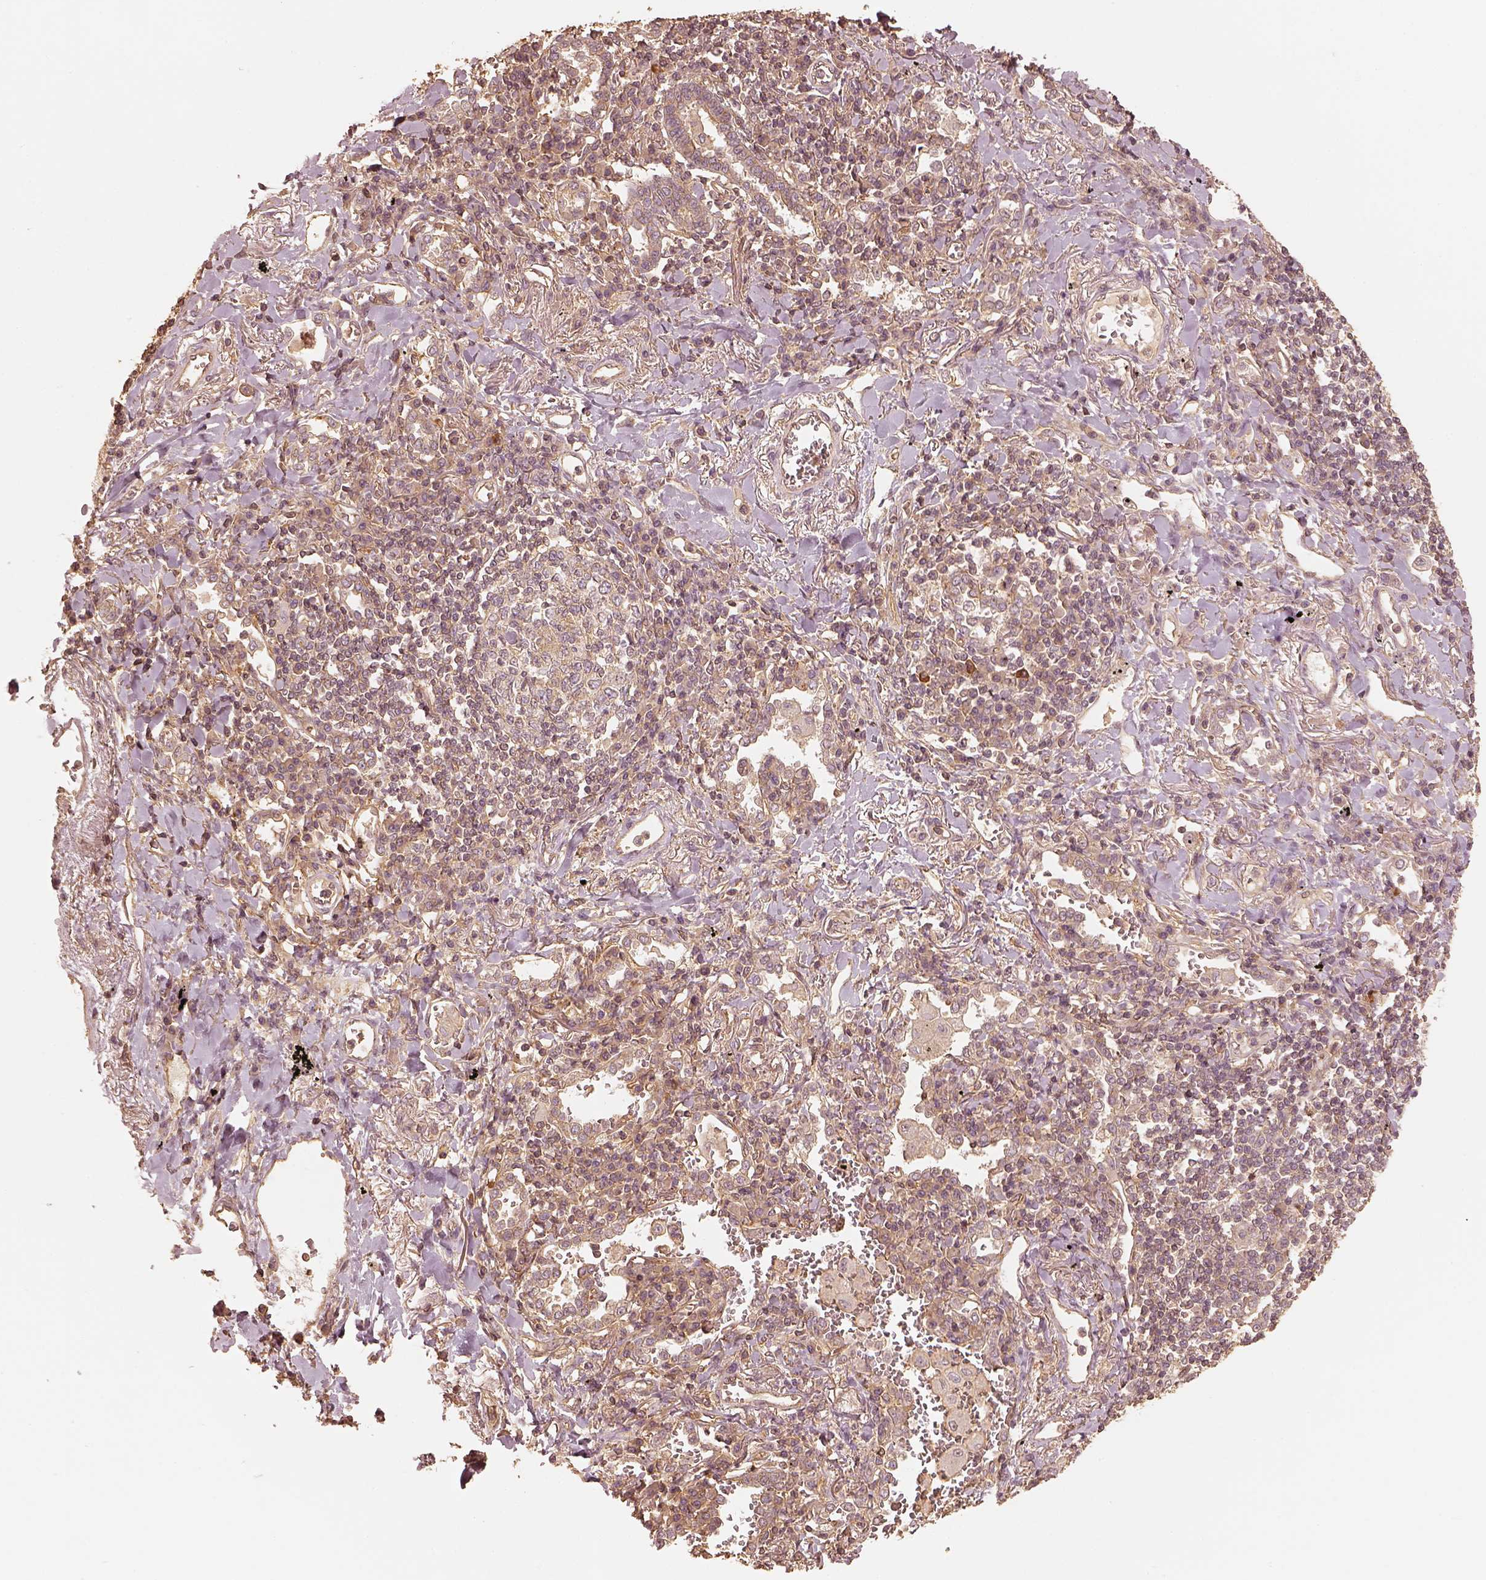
{"staining": {"intensity": "moderate", "quantity": "<25%", "location": "cytoplasmic/membranous"}, "tissue": "lung cancer", "cell_type": "Tumor cells", "image_type": "cancer", "snomed": [{"axis": "morphology", "description": "Squamous cell carcinoma, NOS"}, {"axis": "topography", "description": "Lung"}], "caption": "Protein staining by immunohistochemistry (IHC) displays moderate cytoplasmic/membranous staining in approximately <25% of tumor cells in lung cancer (squamous cell carcinoma).", "gene": "WDR7", "patient": {"sex": "male", "age": 82}}